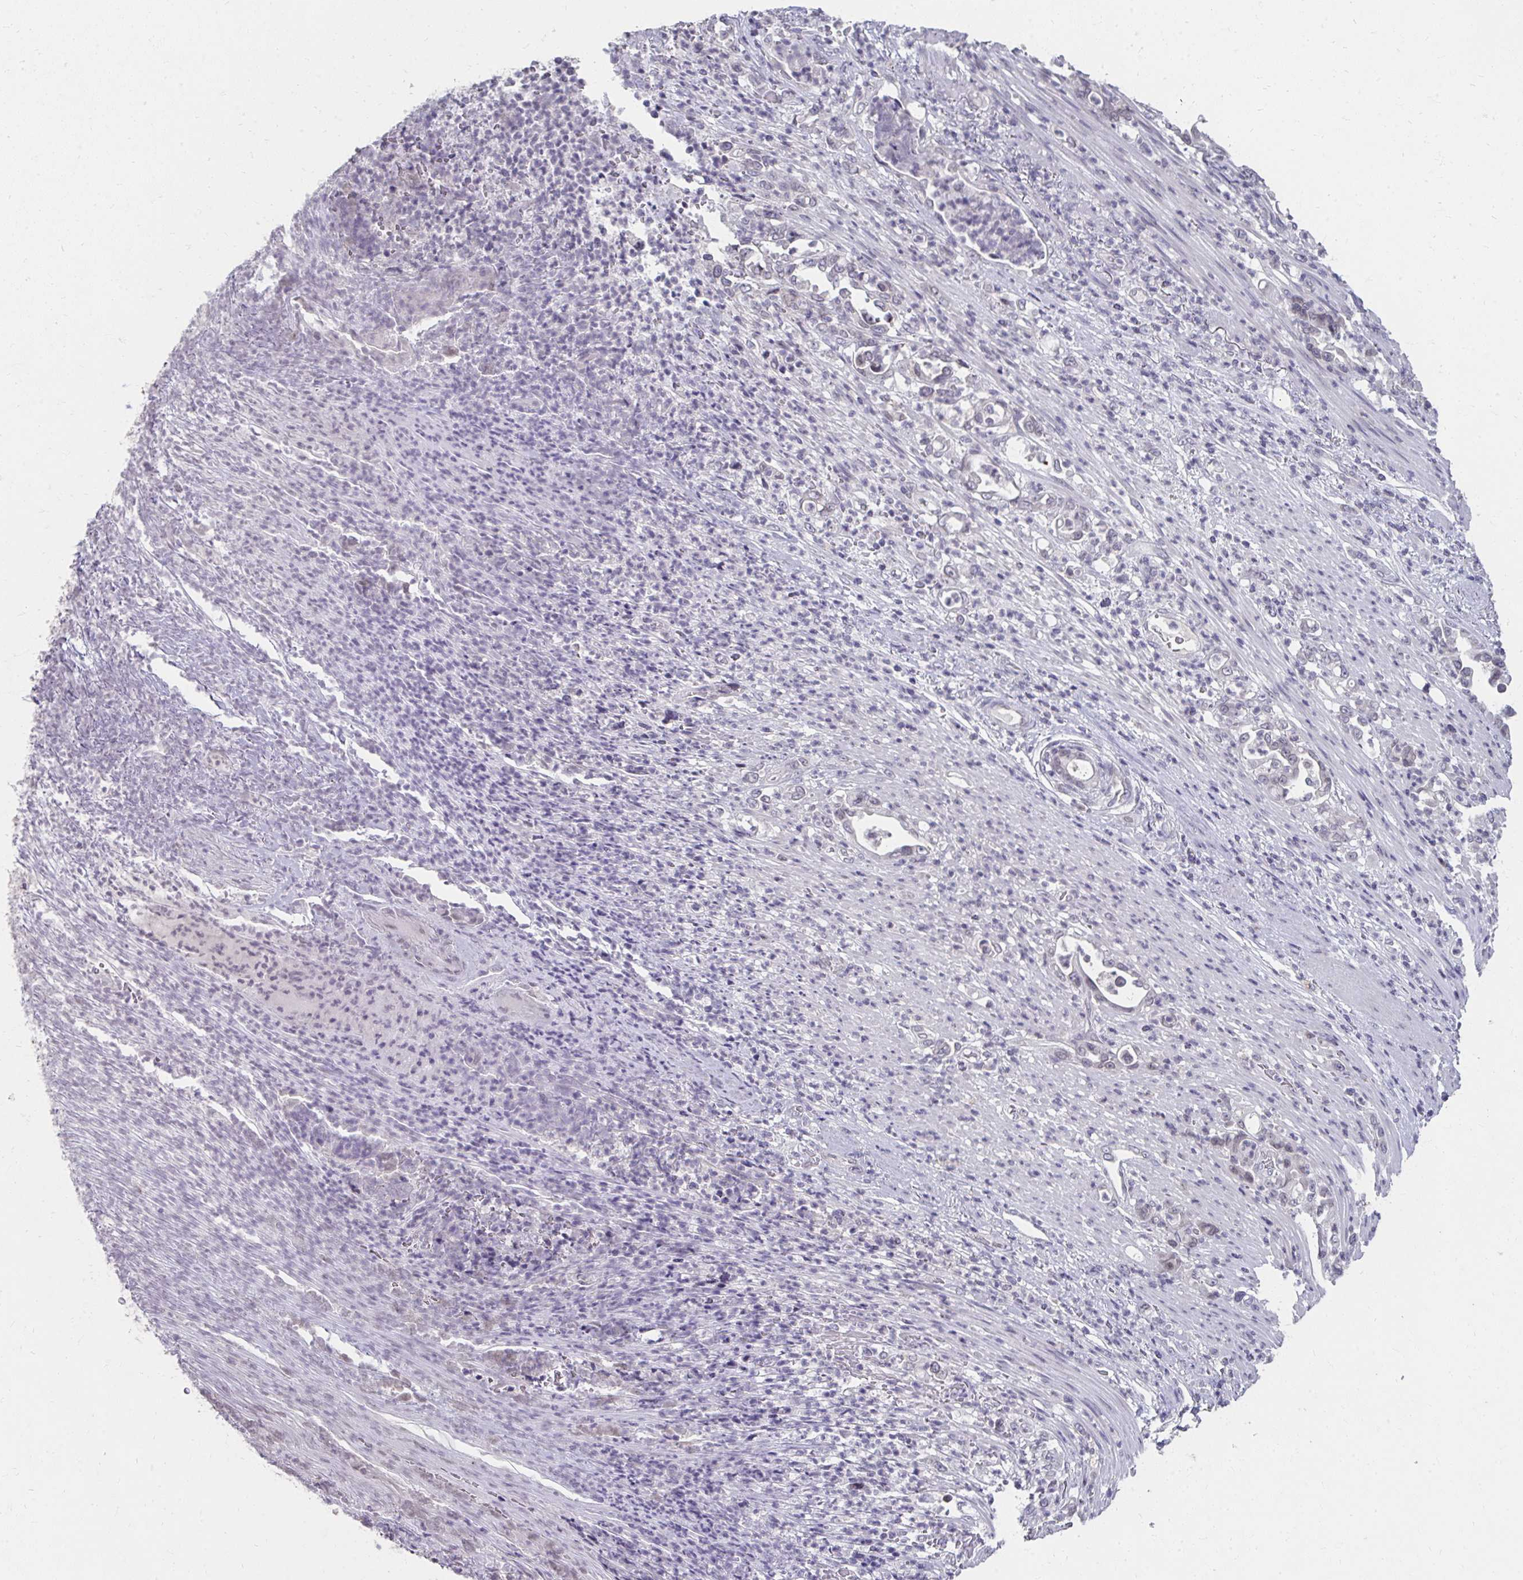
{"staining": {"intensity": "negative", "quantity": "none", "location": "none"}, "tissue": "stomach cancer", "cell_type": "Tumor cells", "image_type": "cancer", "snomed": [{"axis": "morphology", "description": "Normal tissue, NOS"}, {"axis": "morphology", "description": "Adenocarcinoma, NOS"}, {"axis": "topography", "description": "Stomach"}], "caption": "A histopathology image of stomach adenocarcinoma stained for a protein reveals no brown staining in tumor cells.", "gene": "NUP133", "patient": {"sex": "female", "age": 79}}